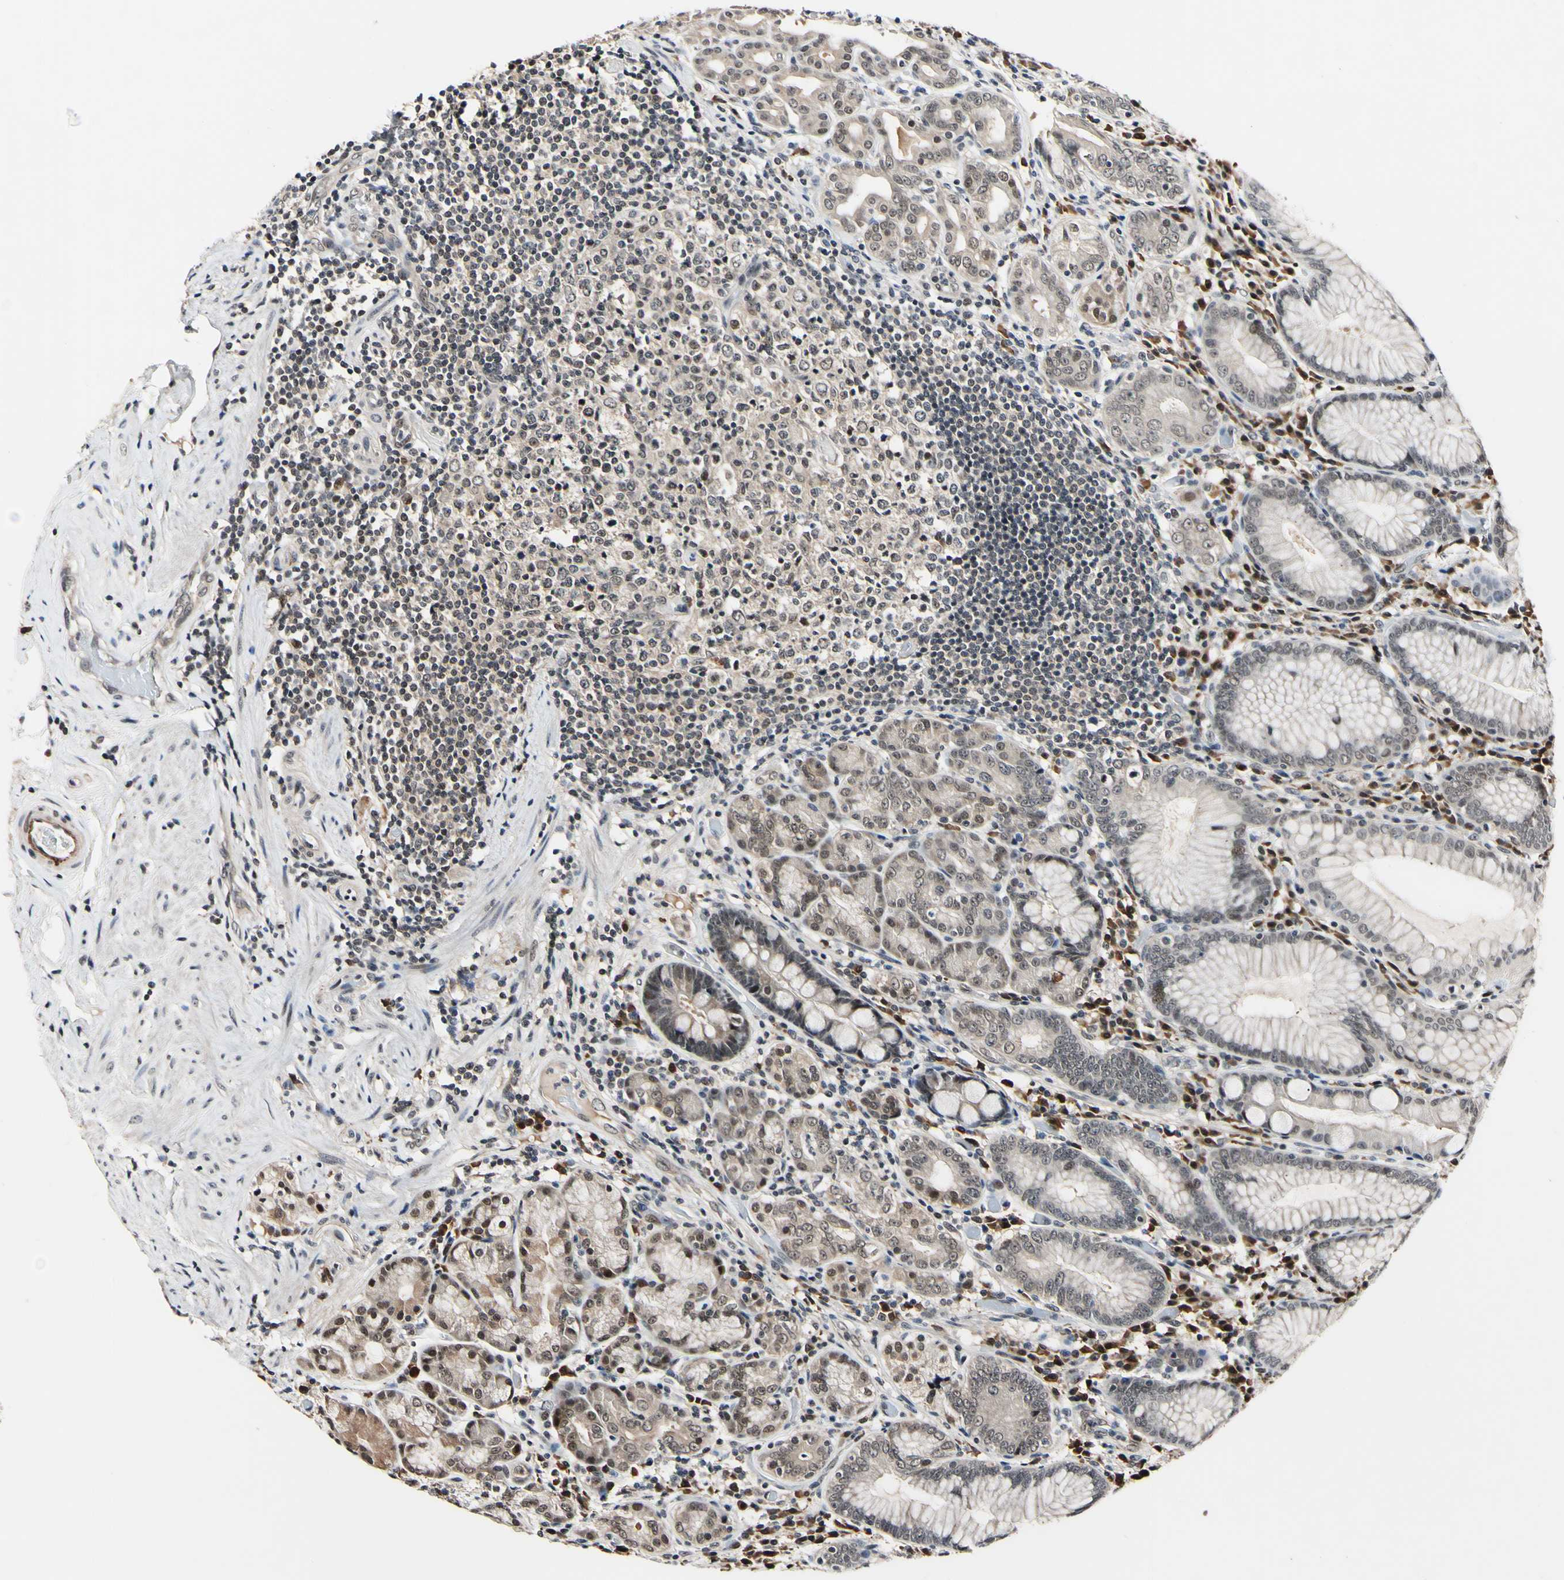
{"staining": {"intensity": "weak", "quantity": ">75%", "location": "cytoplasmic/membranous,nuclear"}, "tissue": "stomach", "cell_type": "Glandular cells", "image_type": "normal", "snomed": [{"axis": "morphology", "description": "Normal tissue, NOS"}, {"axis": "topography", "description": "Stomach, lower"}], "caption": "Immunohistochemistry of unremarkable stomach shows low levels of weak cytoplasmic/membranous,nuclear staining in about >75% of glandular cells.", "gene": "PSMD10", "patient": {"sex": "female", "age": 76}}